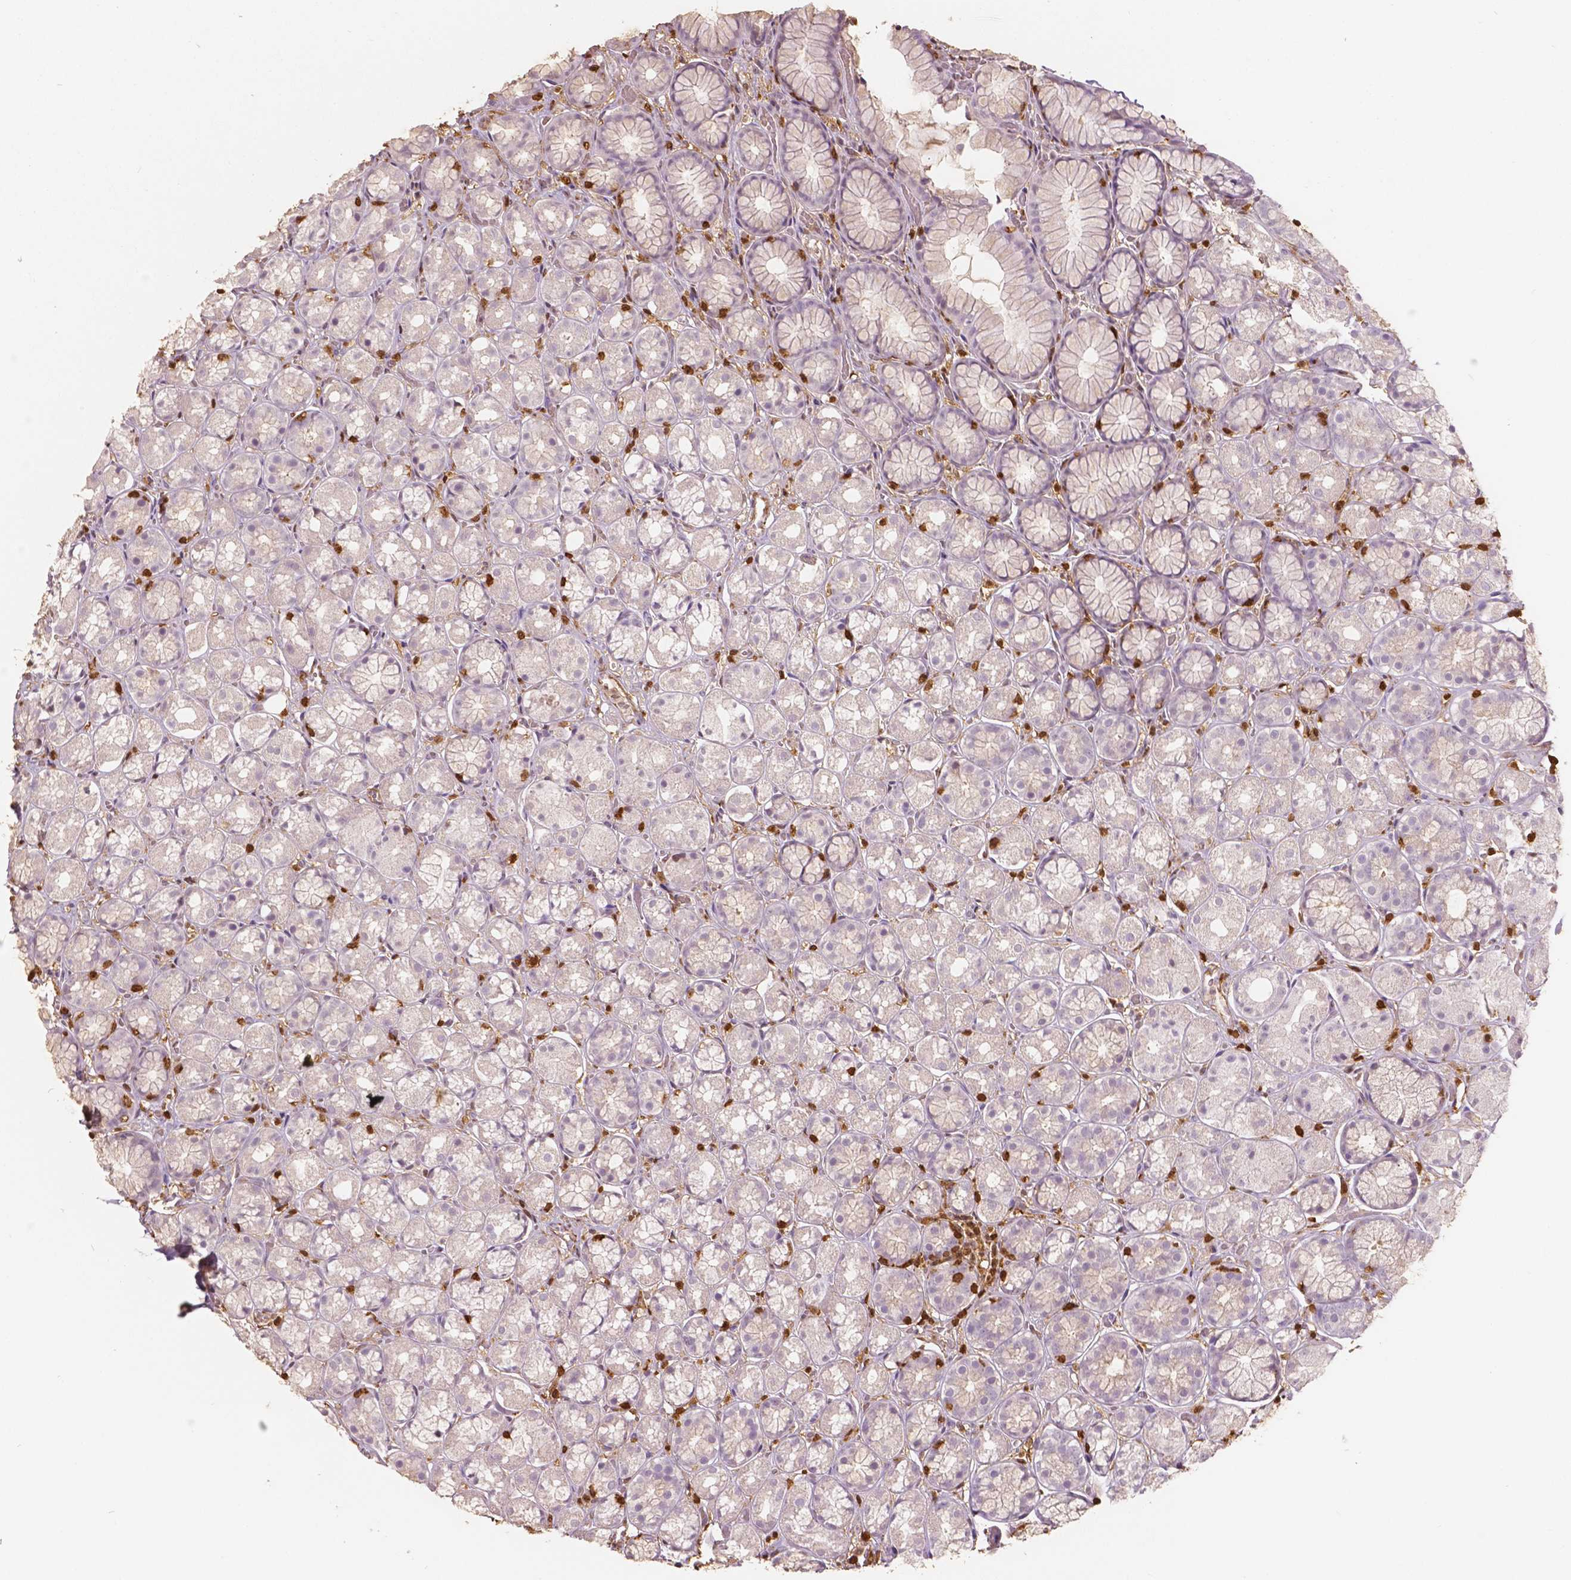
{"staining": {"intensity": "negative", "quantity": "none", "location": "none"}, "tissue": "stomach", "cell_type": "Glandular cells", "image_type": "normal", "snomed": [{"axis": "morphology", "description": "Normal tissue, NOS"}, {"axis": "topography", "description": "Stomach"}], "caption": "Stomach stained for a protein using immunohistochemistry shows no staining glandular cells.", "gene": "S100A4", "patient": {"sex": "male", "age": 70}}